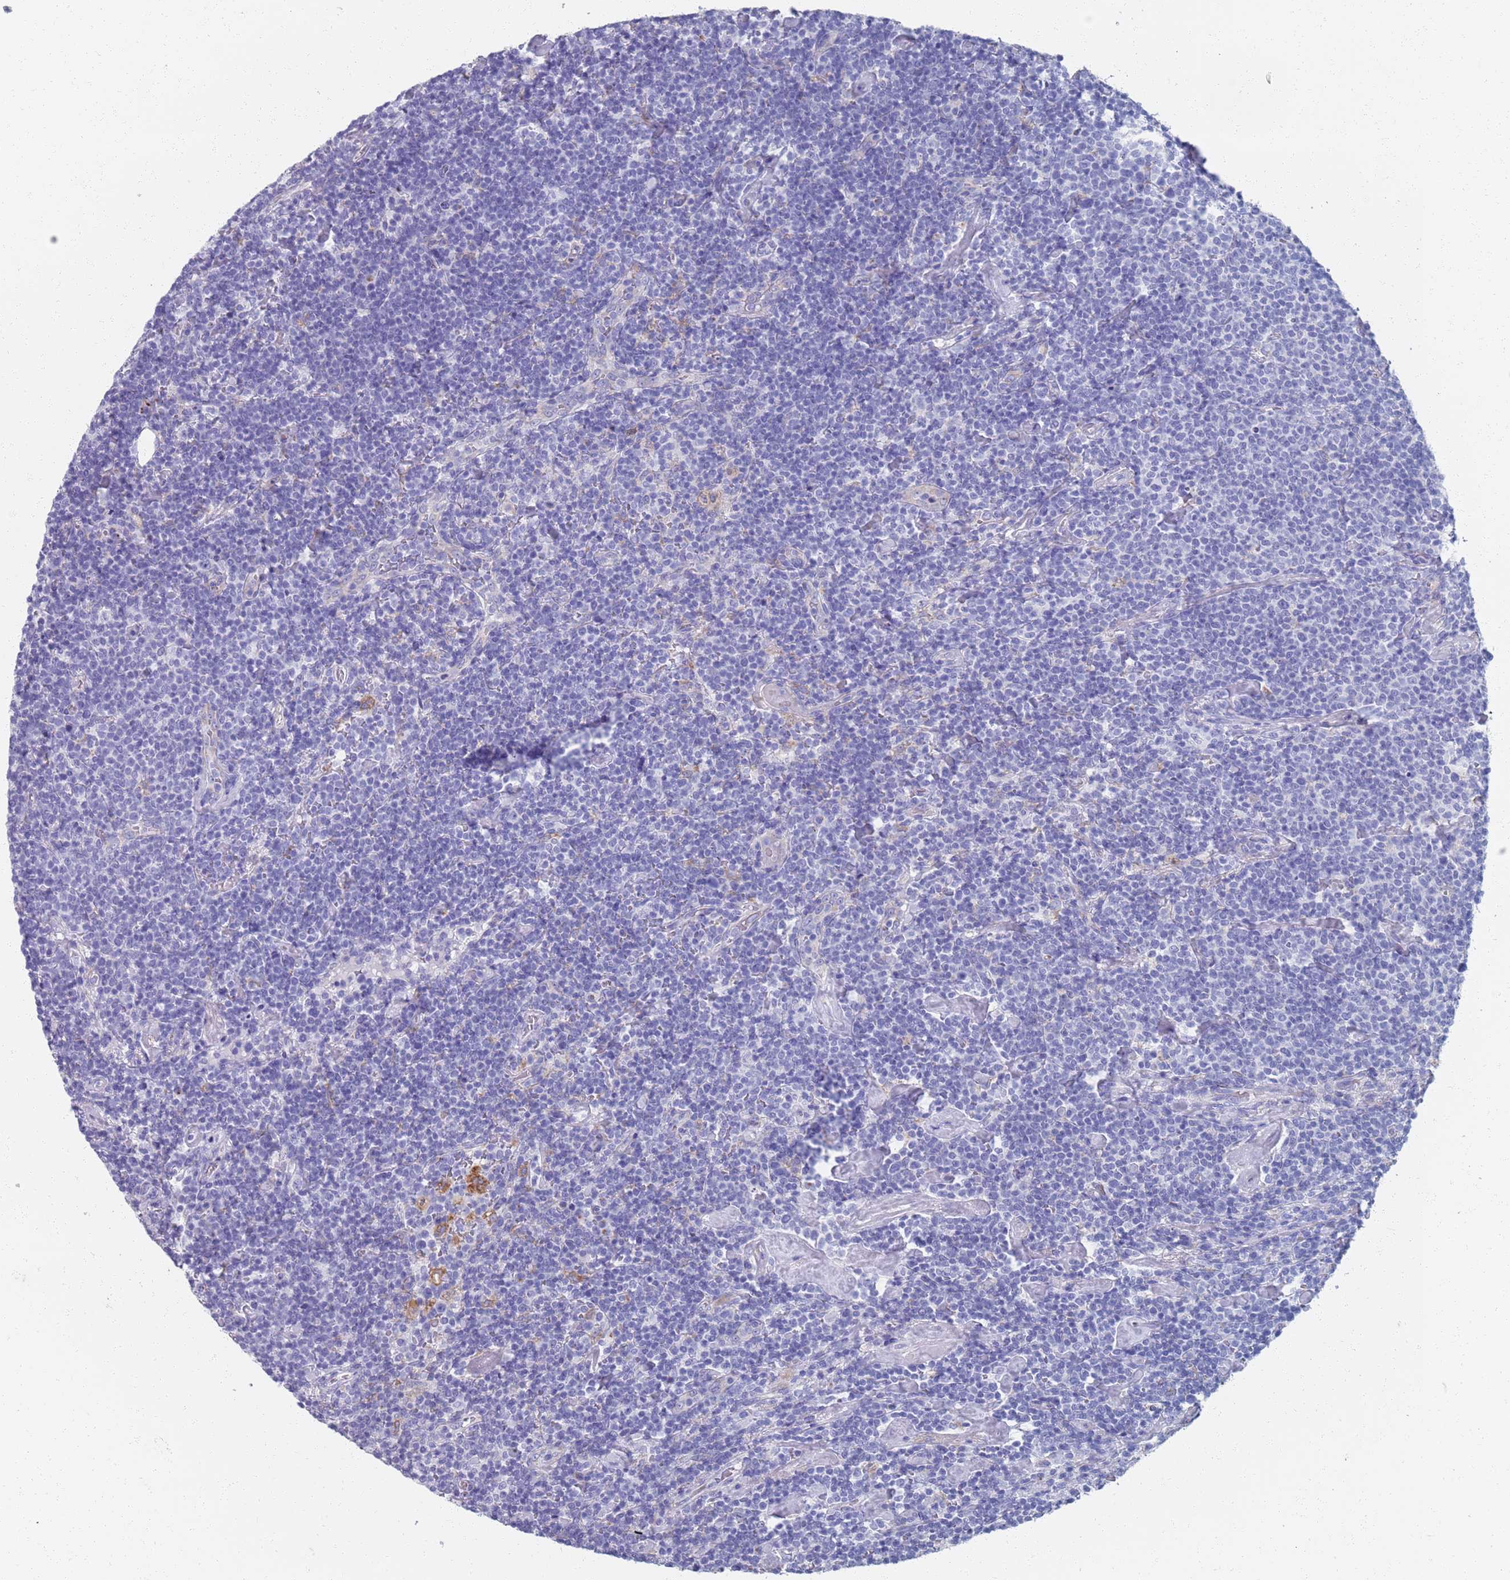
{"staining": {"intensity": "negative", "quantity": "none", "location": "none"}, "tissue": "lymphoma", "cell_type": "Tumor cells", "image_type": "cancer", "snomed": [{"axis": "morphology", "description": "Malignant lymphoma, non-Hodgkin's type, High grade"}, {"axis": "topography", "description": "Lymph node"}], "caption": "The photomicrograph exhibits no significant expression in tumor cells of high-grade malignant lymphoma, non-Hodgkin's type.", "gene": "PLOD1", "patient": {"sex": "male", "age": 61}}